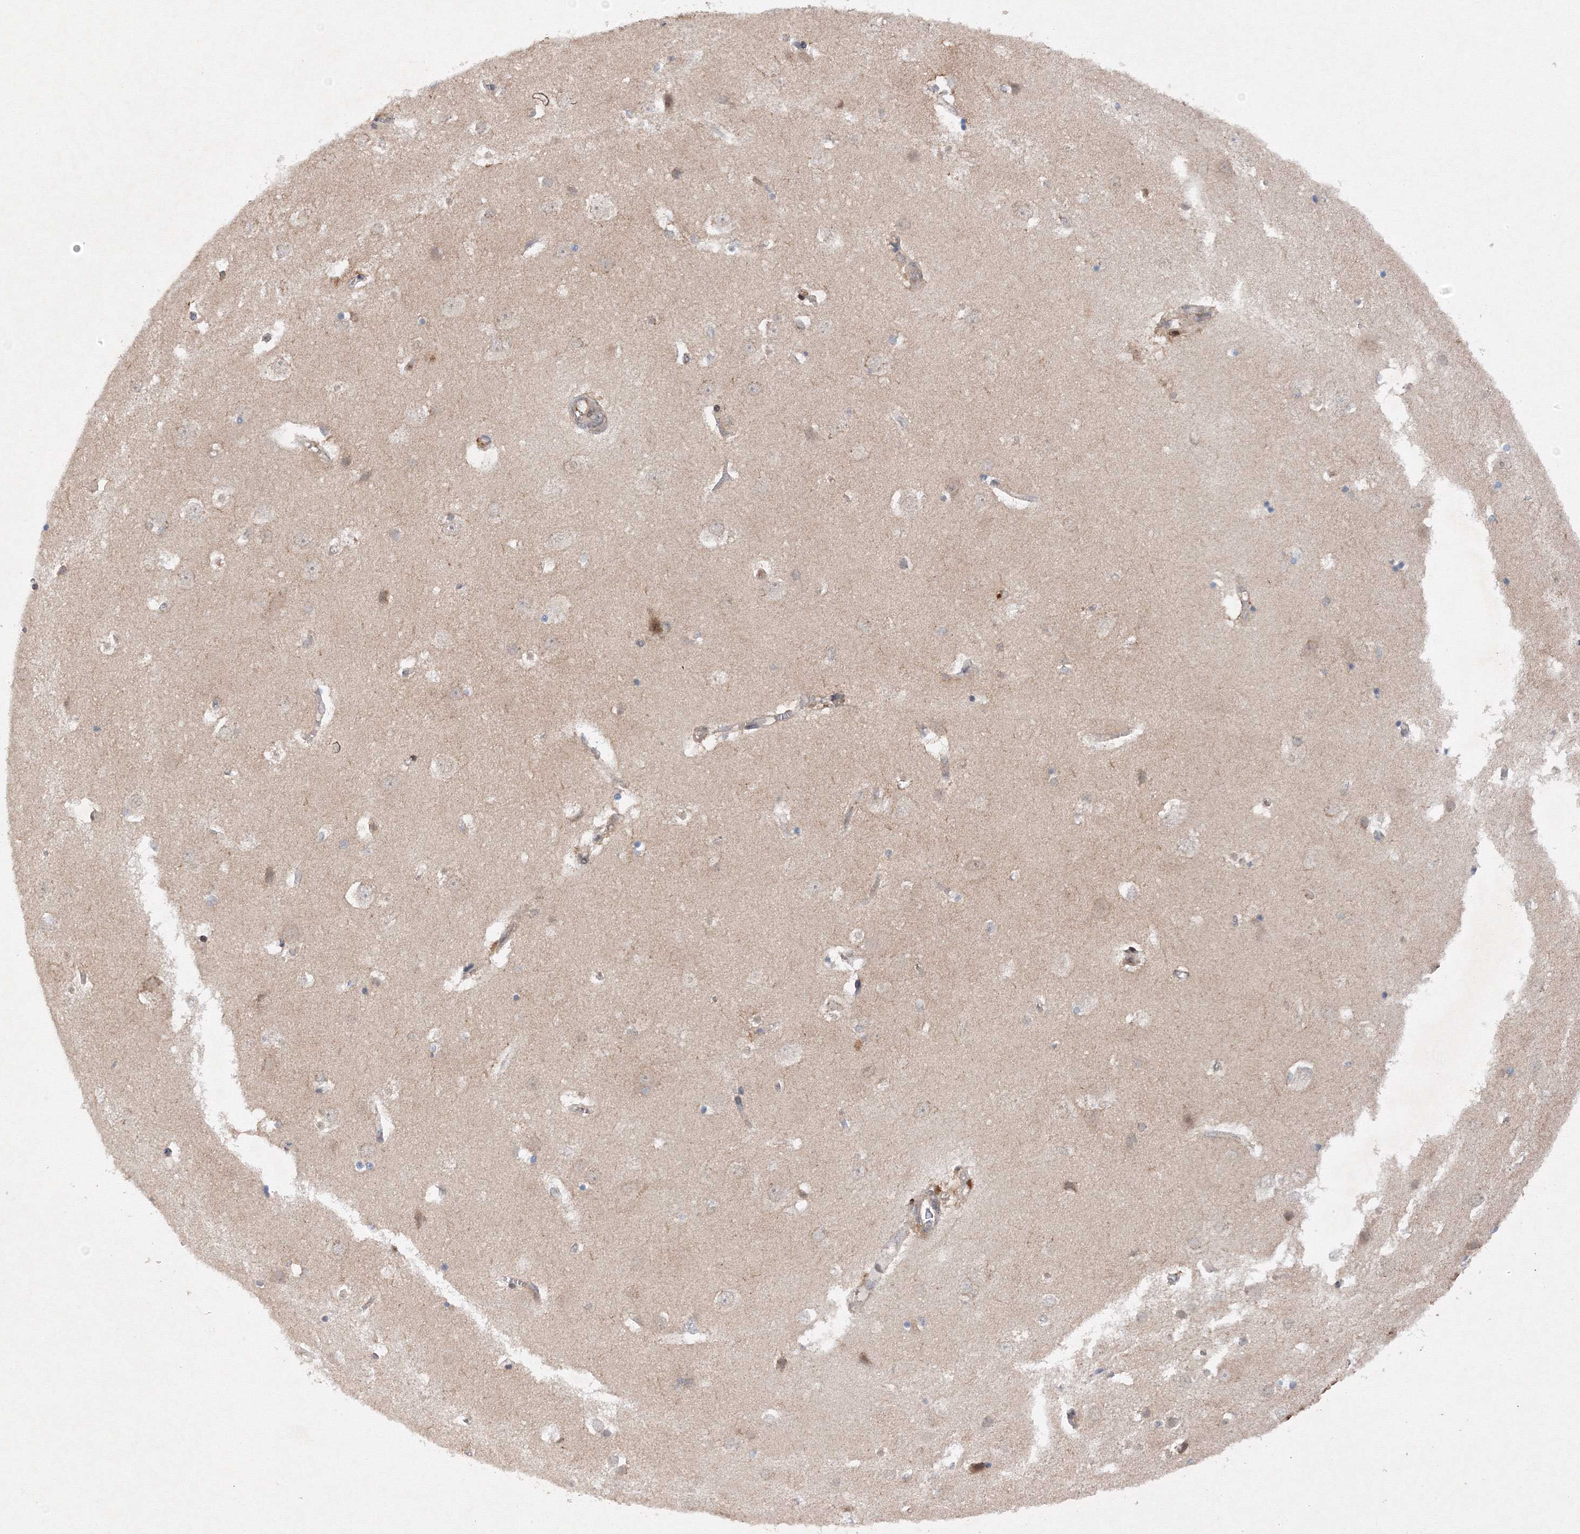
{"staining": {"intensity": "weak", "quantity": "25%-75%", "location": "cytoplasmic/membranous"}, "tissue": "cerebral cortex", "cell_type": "Endothelial cells", "image_type": "normal", "snomed": [{"axis": "morphology", "description": "Normal tissue, NOS"}, {"axis": "topography", "description": "Cerebral cortex"}], "caption": "About 25%-75% of endothelial cells in benign human cerebral cortex reveal weak cytoplasmic/membranous protein positivity as visualized by brown immunohistochemical staining.", "gene": "DCTD", "patient": {"sex": "male", "age": 54}}